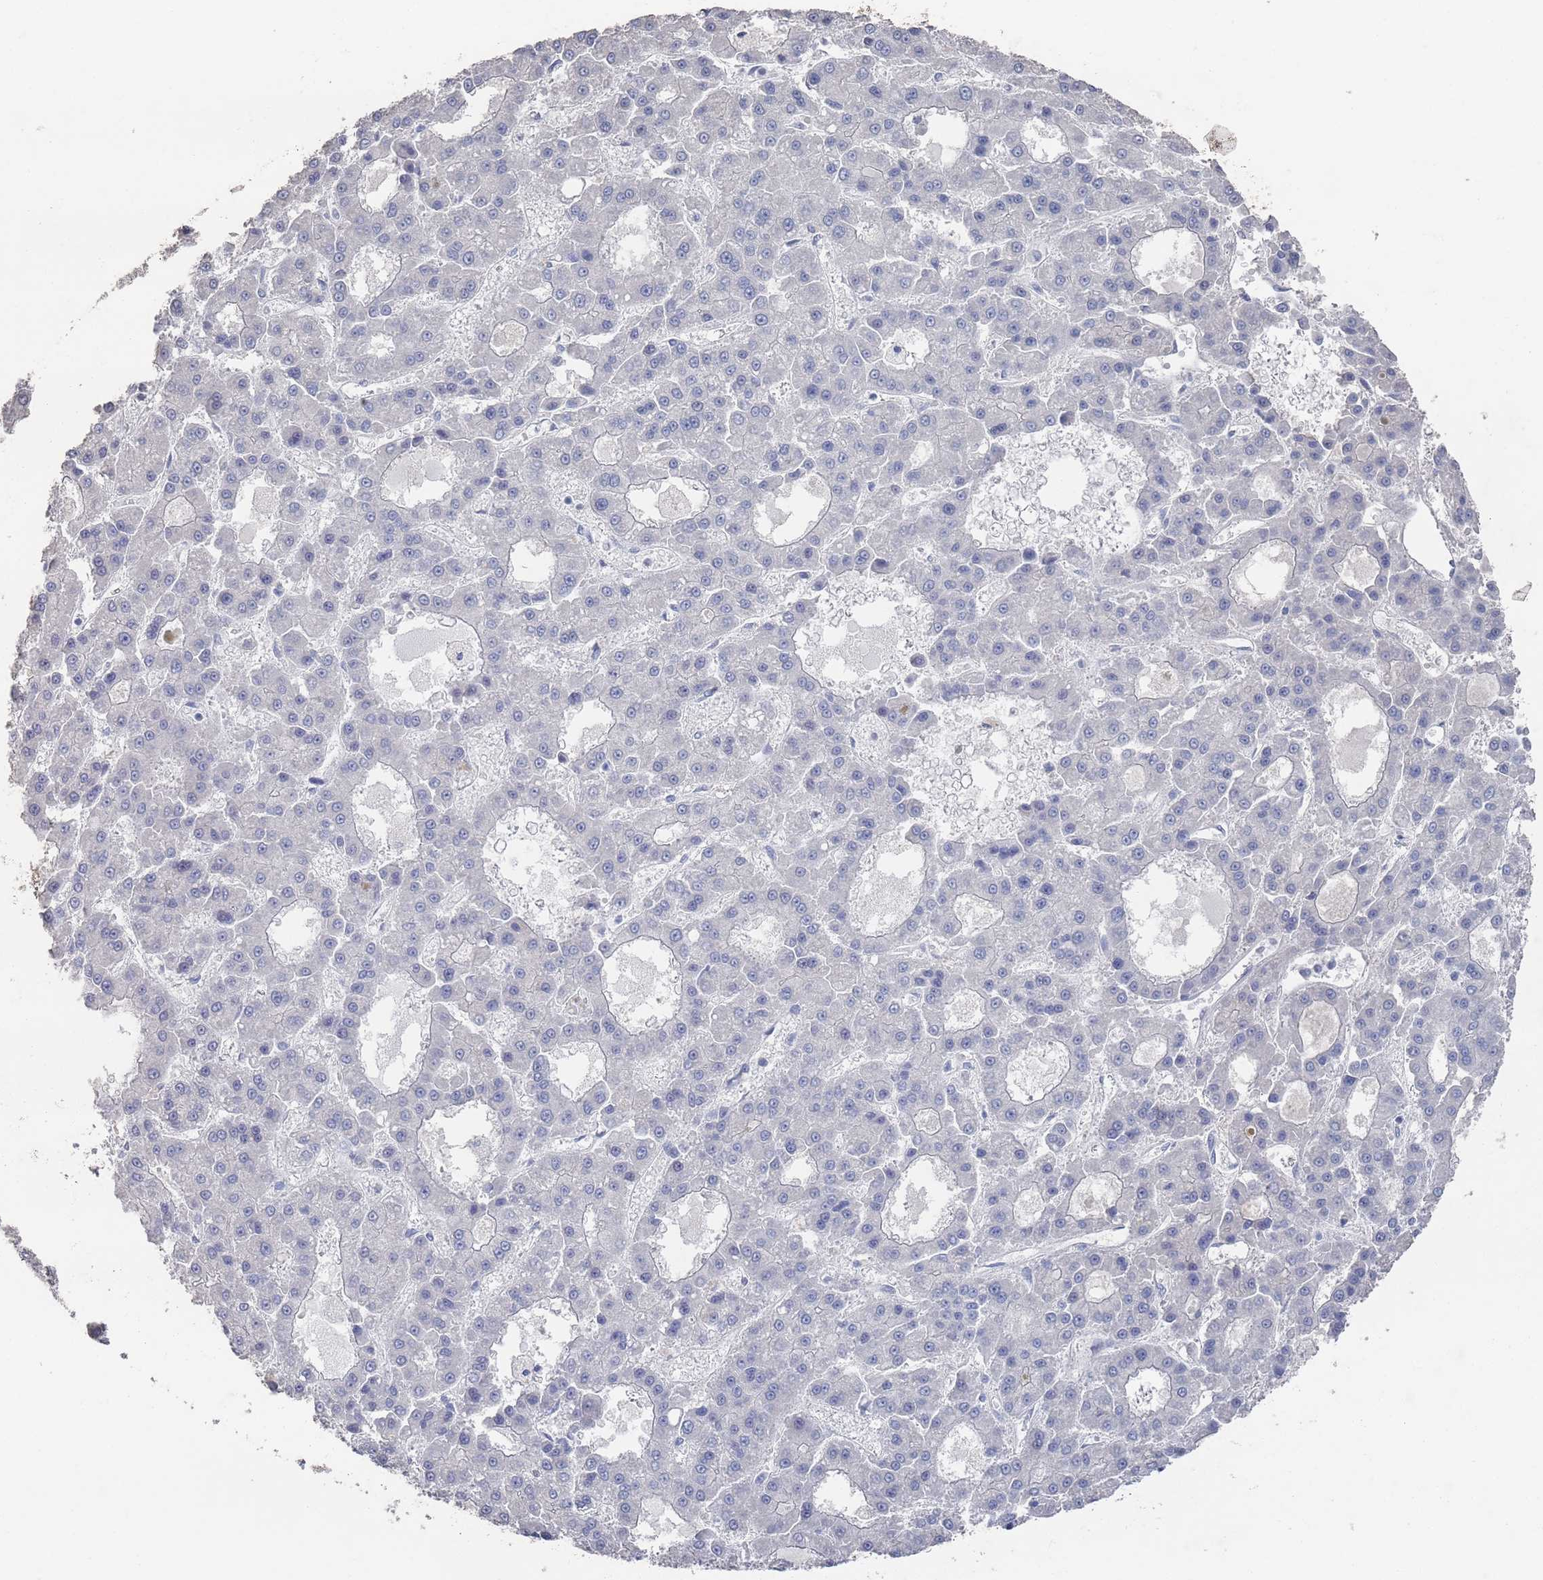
{"staining": {"intensity": "negative", "quantity": "none", "location": "none"}, "tissue": "liver cancer", "cell_type": "Tumor cells", "image_type": "cancer", "snomed": [{"axis": "morphology", "description": "Carcinoma, Hepatocellular, NOS"}, {"axis": "topography", "description": "Liver"}], "caption": "Tumor cells show no significant protein expression in liver cancer (hepatocellular carcinoma).", "gene": "PROM2", "patient": {"sex": "male", "age": 70}}